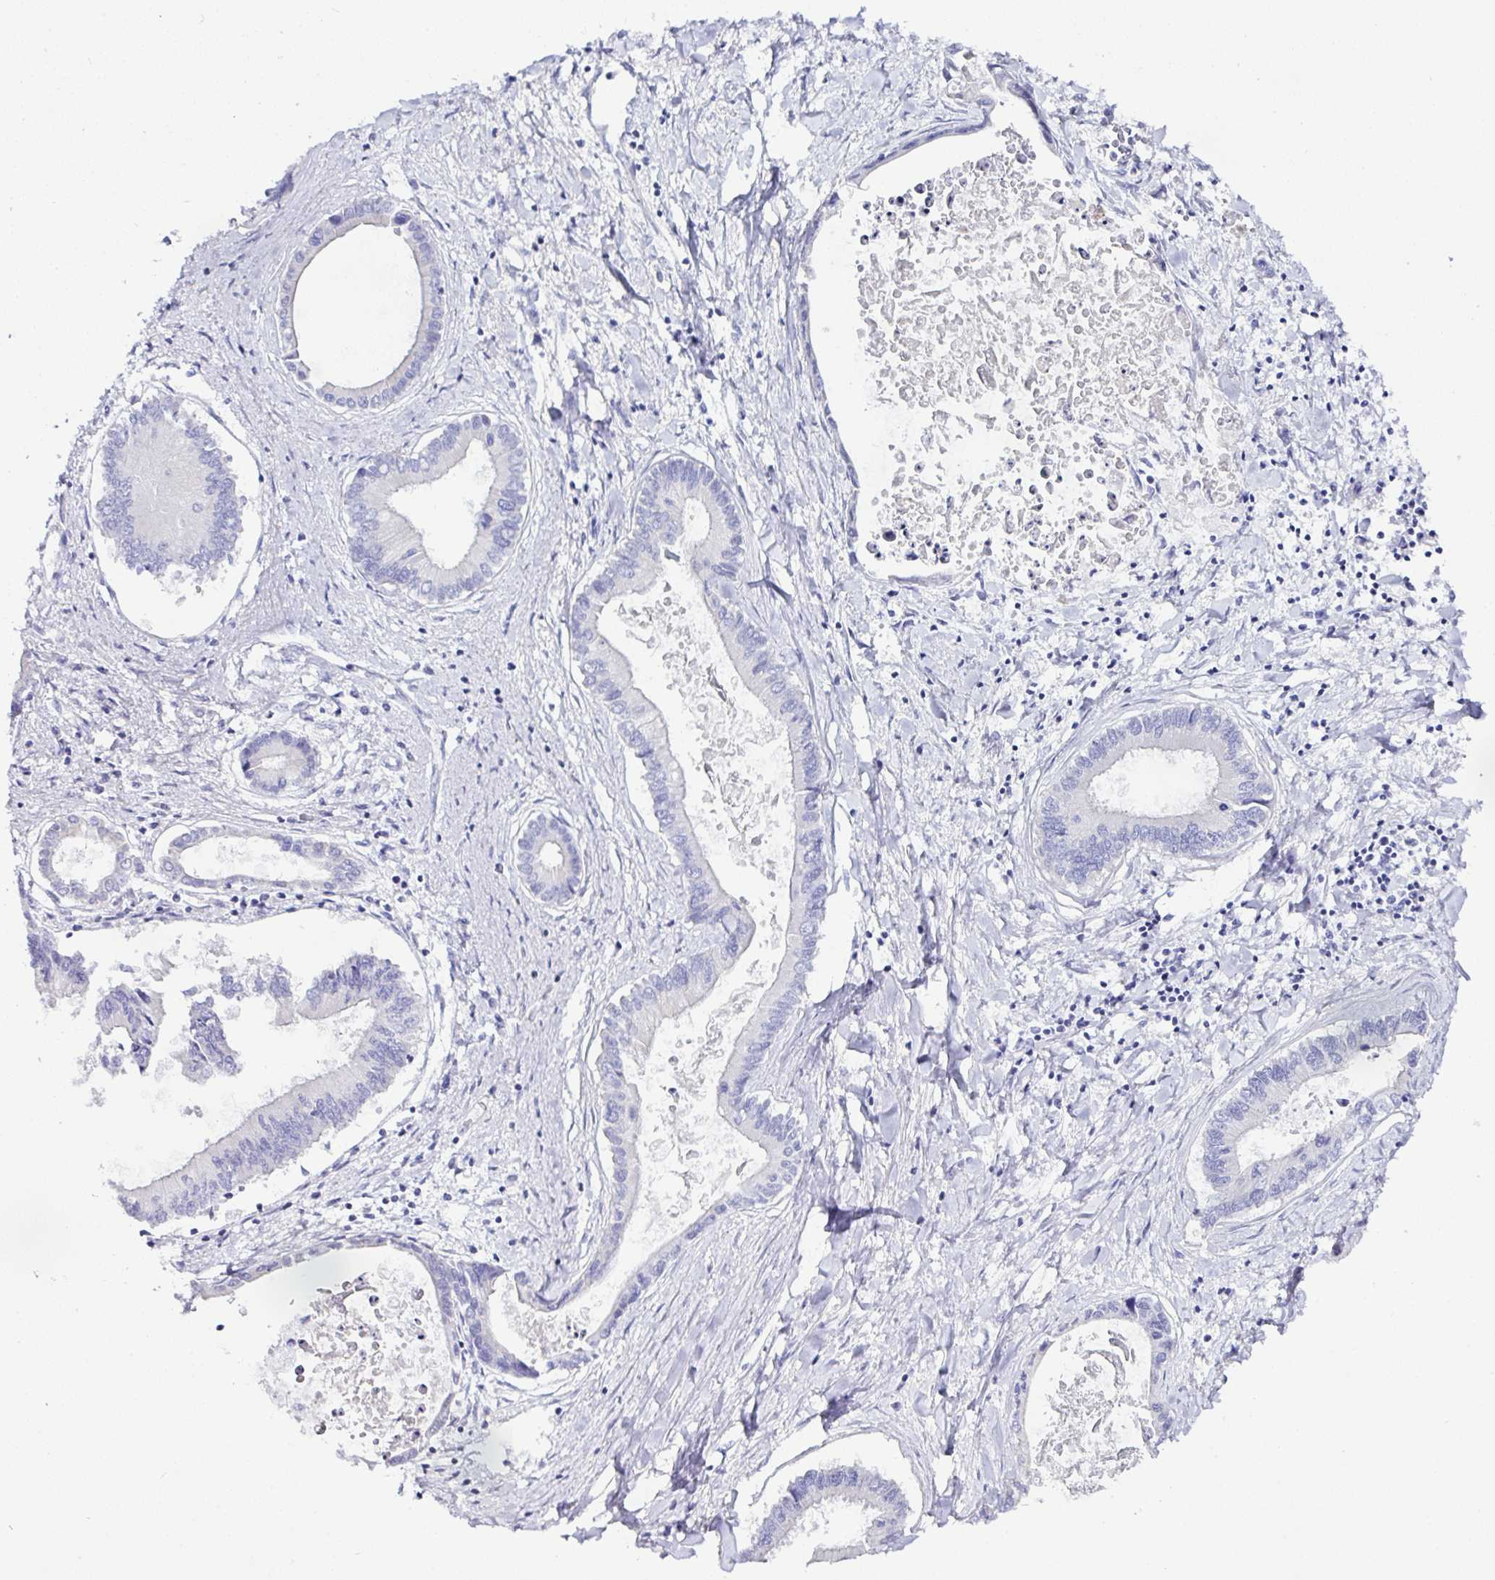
{"staining": {"intensity": "negative", "quantity": "none", "location": "none"}, "tissue": "liver cancer", "cell_type": "Tumor cells", "image_type": "cancer", "snomed": [{"axis": "morphology", "description": "Cholangiocarcinoma"}, {"axis": "topography", "description": "Liver"}], "caption": "Cholangiocarcinoma (liver) stained for a protein using immunohistochemistry (IHC) exhibits no staining tumor cells.", "gene": "MED11", "patient": {"sex": "male", "age": 66}}